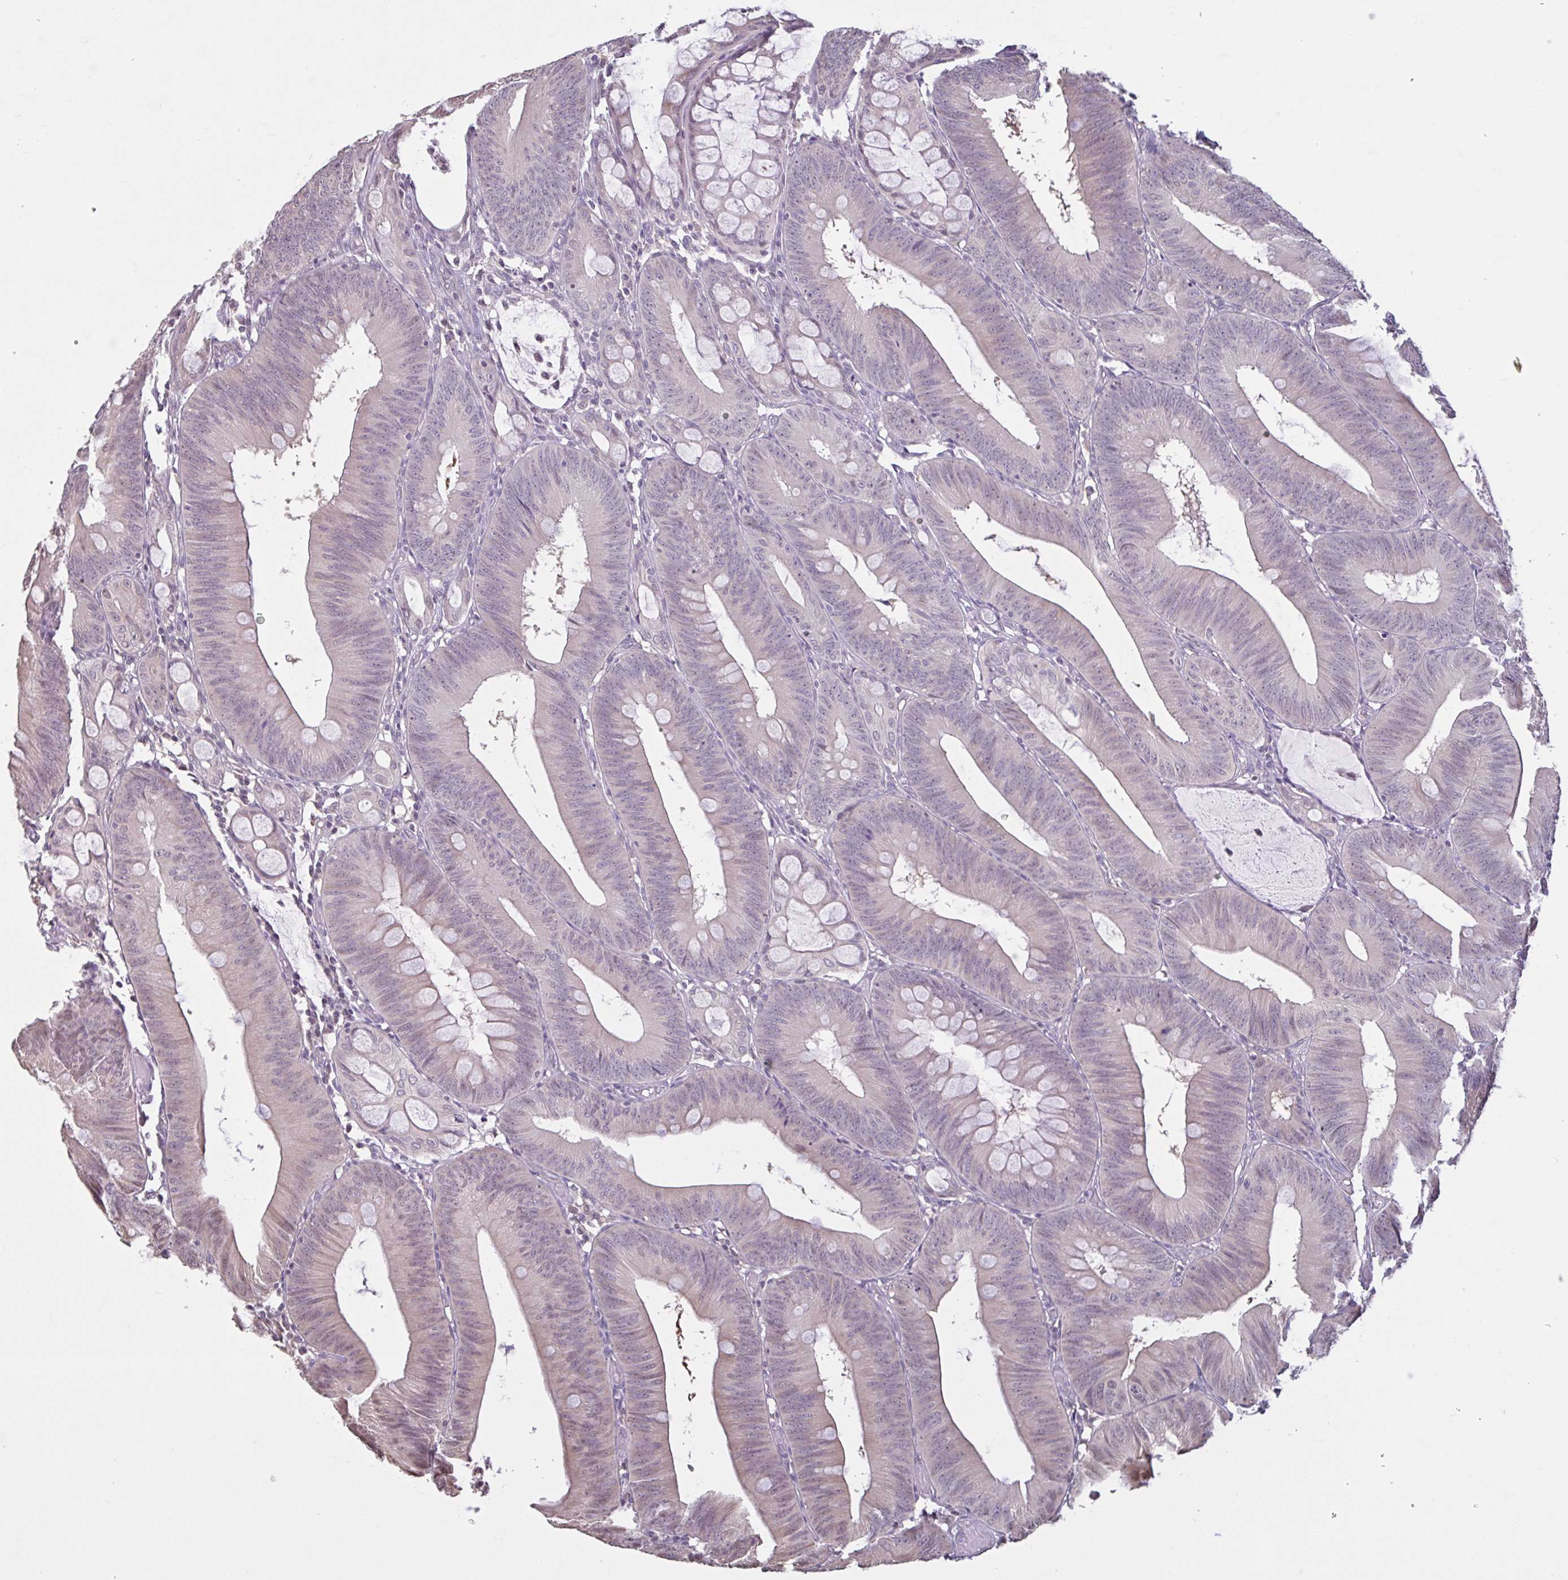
{"staining": {"intensity": "weak", "quantity": "<25%", "location": "cytoplasmic/membranous"}, "tissue": "colorectal cancer", "cell_type": "Tumor cells", "image_type": "cancer", "snomed": [{"axis": "morphology", "description": "Adenocarcinoma, NOS"}, {"axis": "topography", "description": "Colon"}], "caption": "Human colorectal cancer (adenocarcinoma) stained for a protein using IHC reveals no expression in tumor cells.", "gene": "CDH19", "patient": {"sex": "male", "age": 84}}